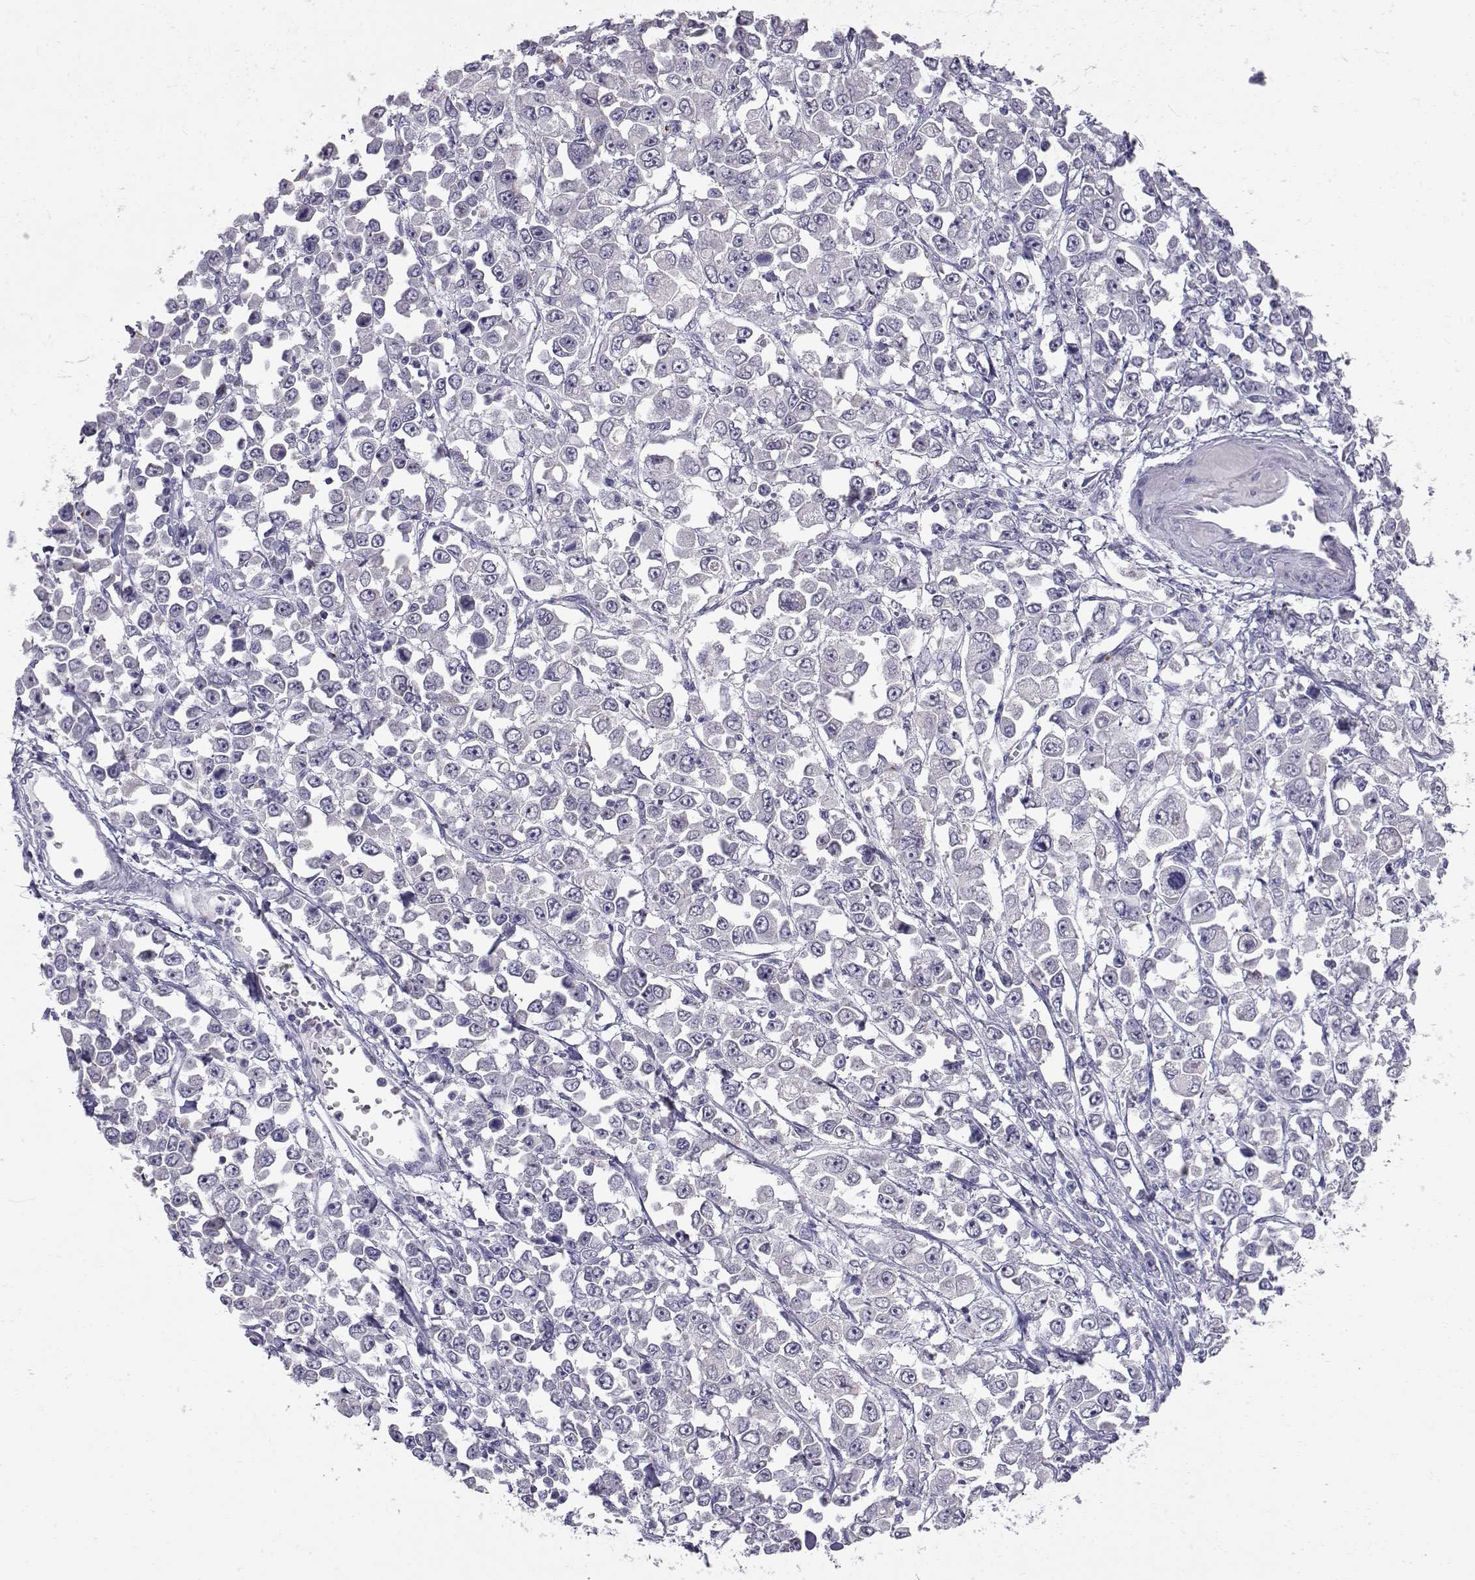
{"staining": {"intensity": "negative", "quantity": "none", "location": "none"}, "tissue": "stomach cancer", "cell_type": "Tumor cells", "image_type": "cancer", "snomed": [{"axis": "morphology", "description": "Adenocarcinoma, NOS"}, {"axis": "topography", "description": "Stomach, upper"}], "caption": "The micrograph reveals no significant staining in tumor cells of stomach adenocarcinoma.", "gene": "NPVF", "patient": {"sex": "male", "age": 70}}